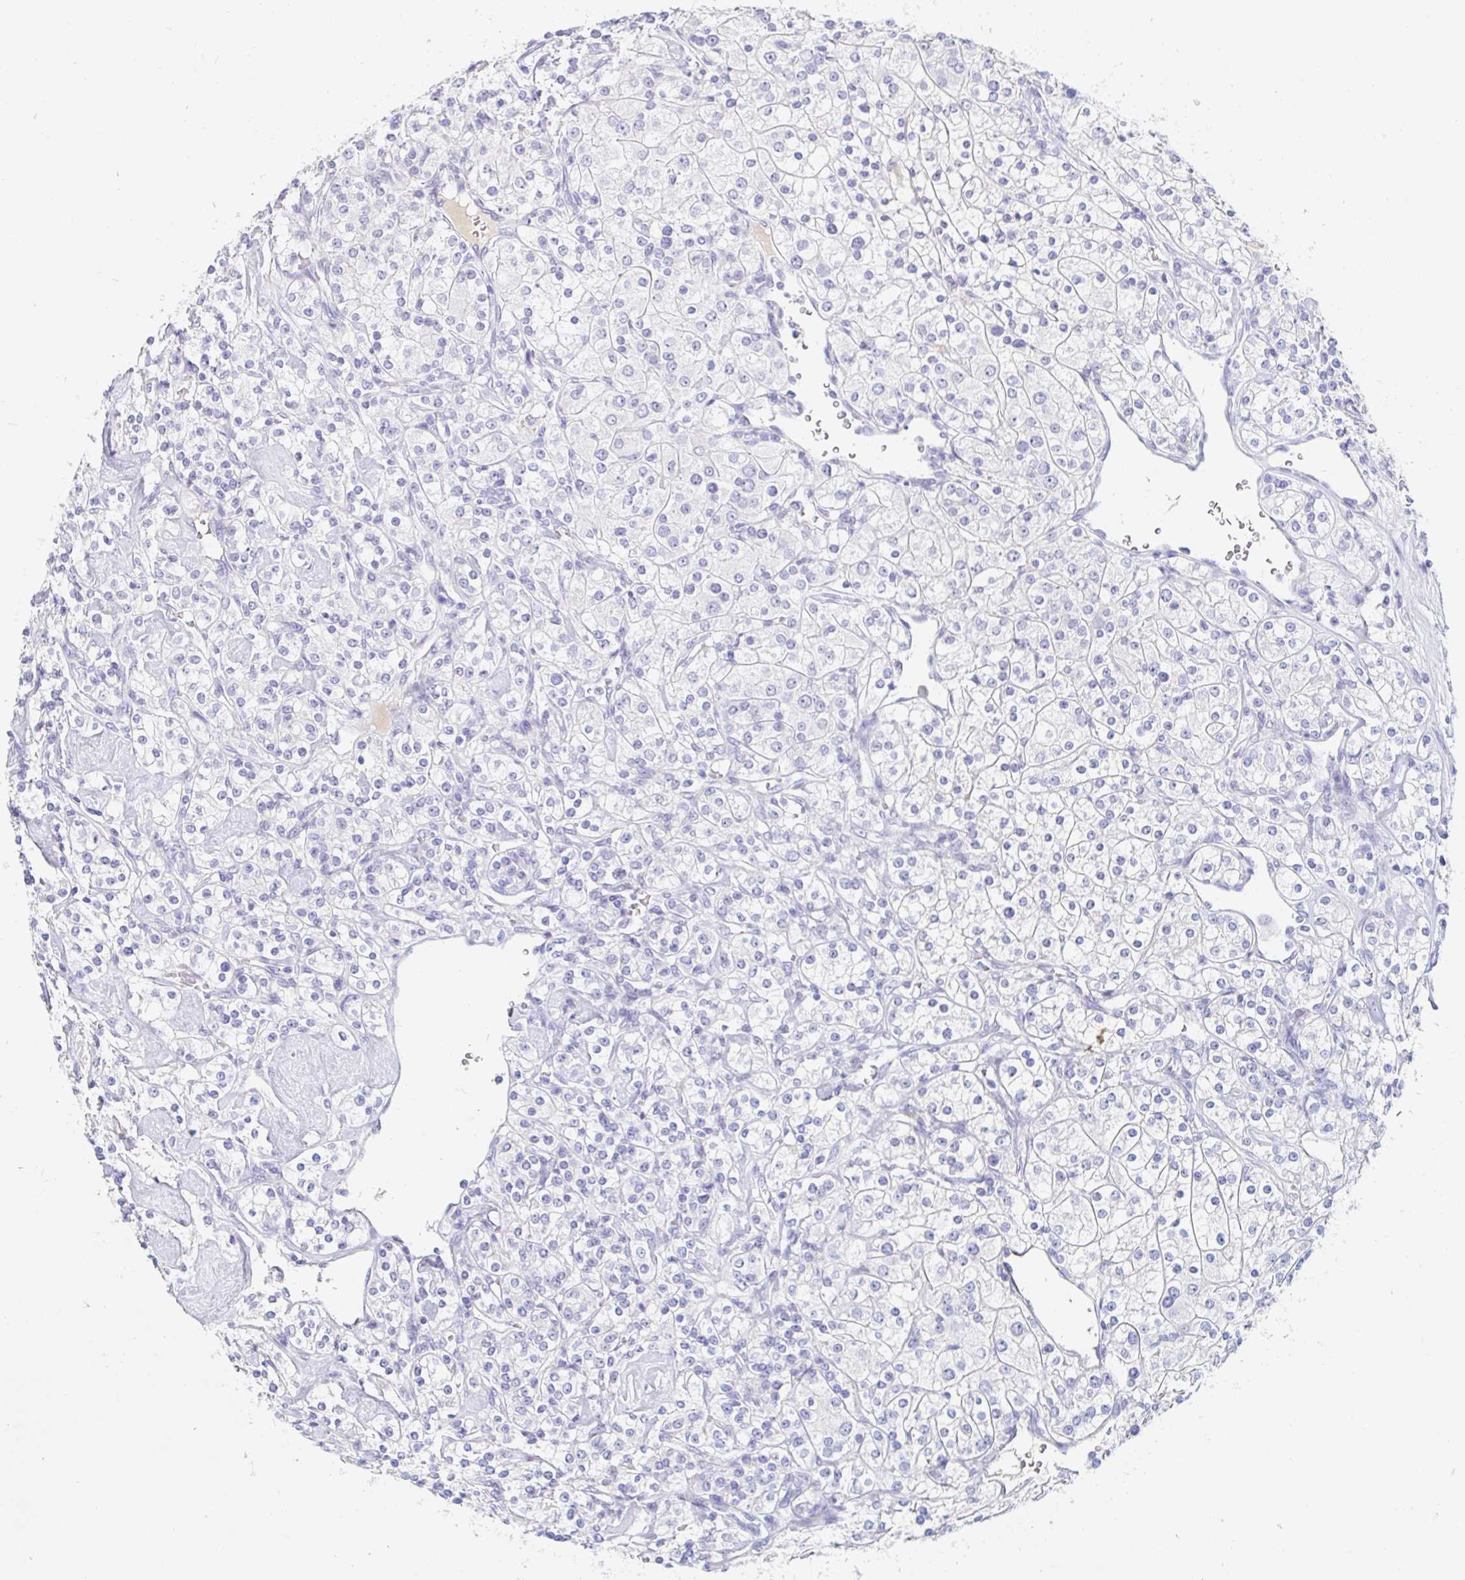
{"staining": {"intensity": "negative", "quantity": "none", "location": "none"}, "tissue": "renal cancer", "cell_type": "Tumor cells", "image_type": "cancer", "snomed": [{"axis": "morphology", "description": "Adenocarcinoma, NOS"}, {"axis": "topography", "description": "Kidney"}], "caption": "Histopathology image shows no protein staining in tumor cells of renal cancer (adenocarcinoma) tissue.", "gene": "TEX44", "patient": {"sex": "male", "age": 77}}